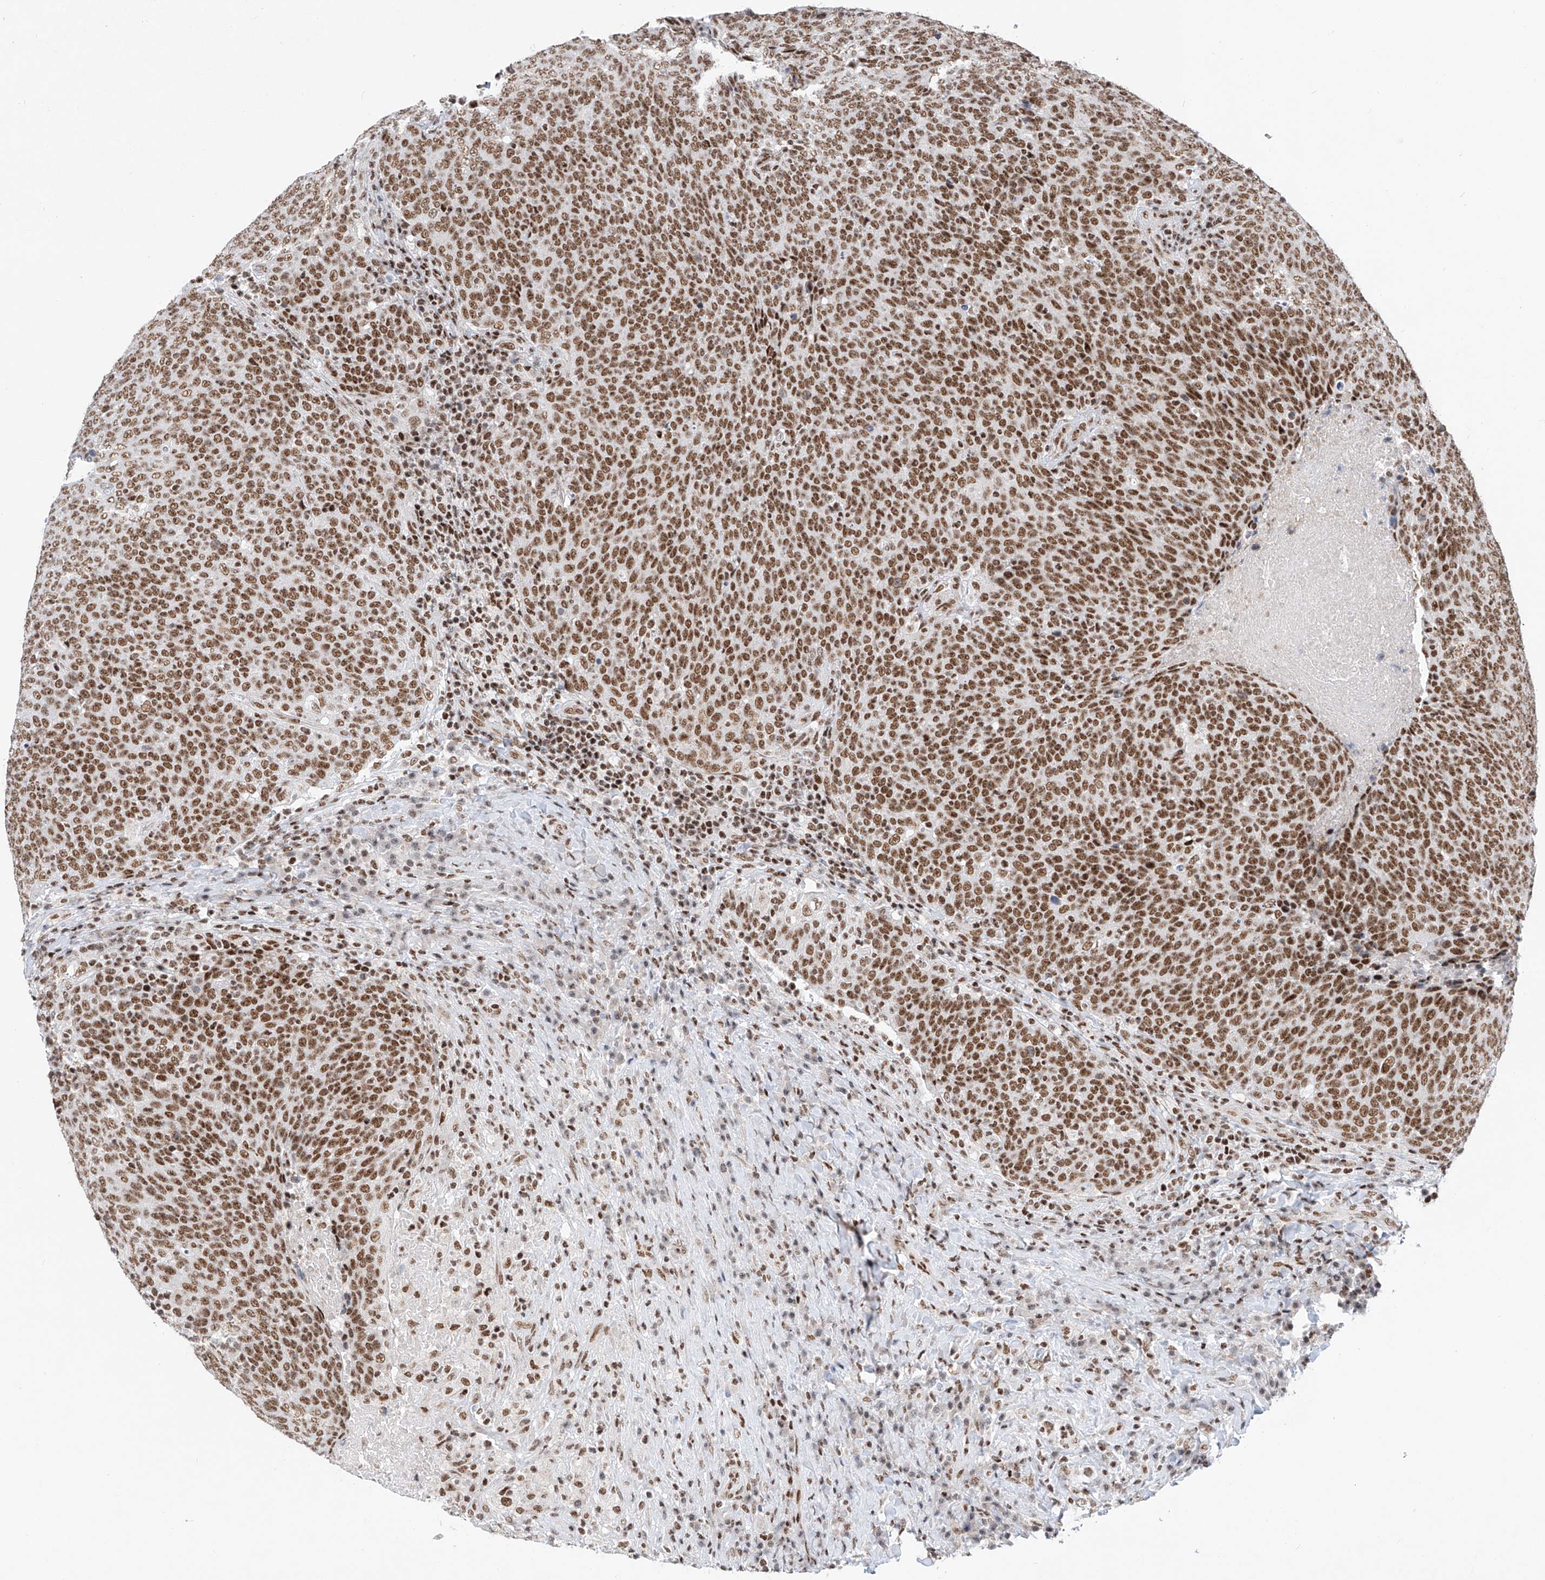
{"staining": {"intensity": "strong", "quantity": ">75%", "location": "nuclear"}, "tissue": "head and neck cancer", "cell_type": "Tumor cells", "image_type": "cancer", "snomed": [{"axis": "morphology", "description": "Squamous cell carcinoma, NOS"}, {"axis": "morphology", "description": "Squamous cell carcinoma, metastatic, NOS"}, {"axis": "topography", "description": "Lymph node"}, {"axis": "topography", "description": "Head-Neck"}], "caption": "Immunohistochemistry (IHC) staining of squamous cell carcinoma (head and neck), which shows high levels of strong nuclear staining in about >75% of tumor cells indicating strong nuclear protein positivity. The staining was performed using DAB (brown) for protein detection and nuclei were counterstained in hematoxylin (blue).", "gene": "TAF4", "patient": {"sex": "male", "age": 62}}